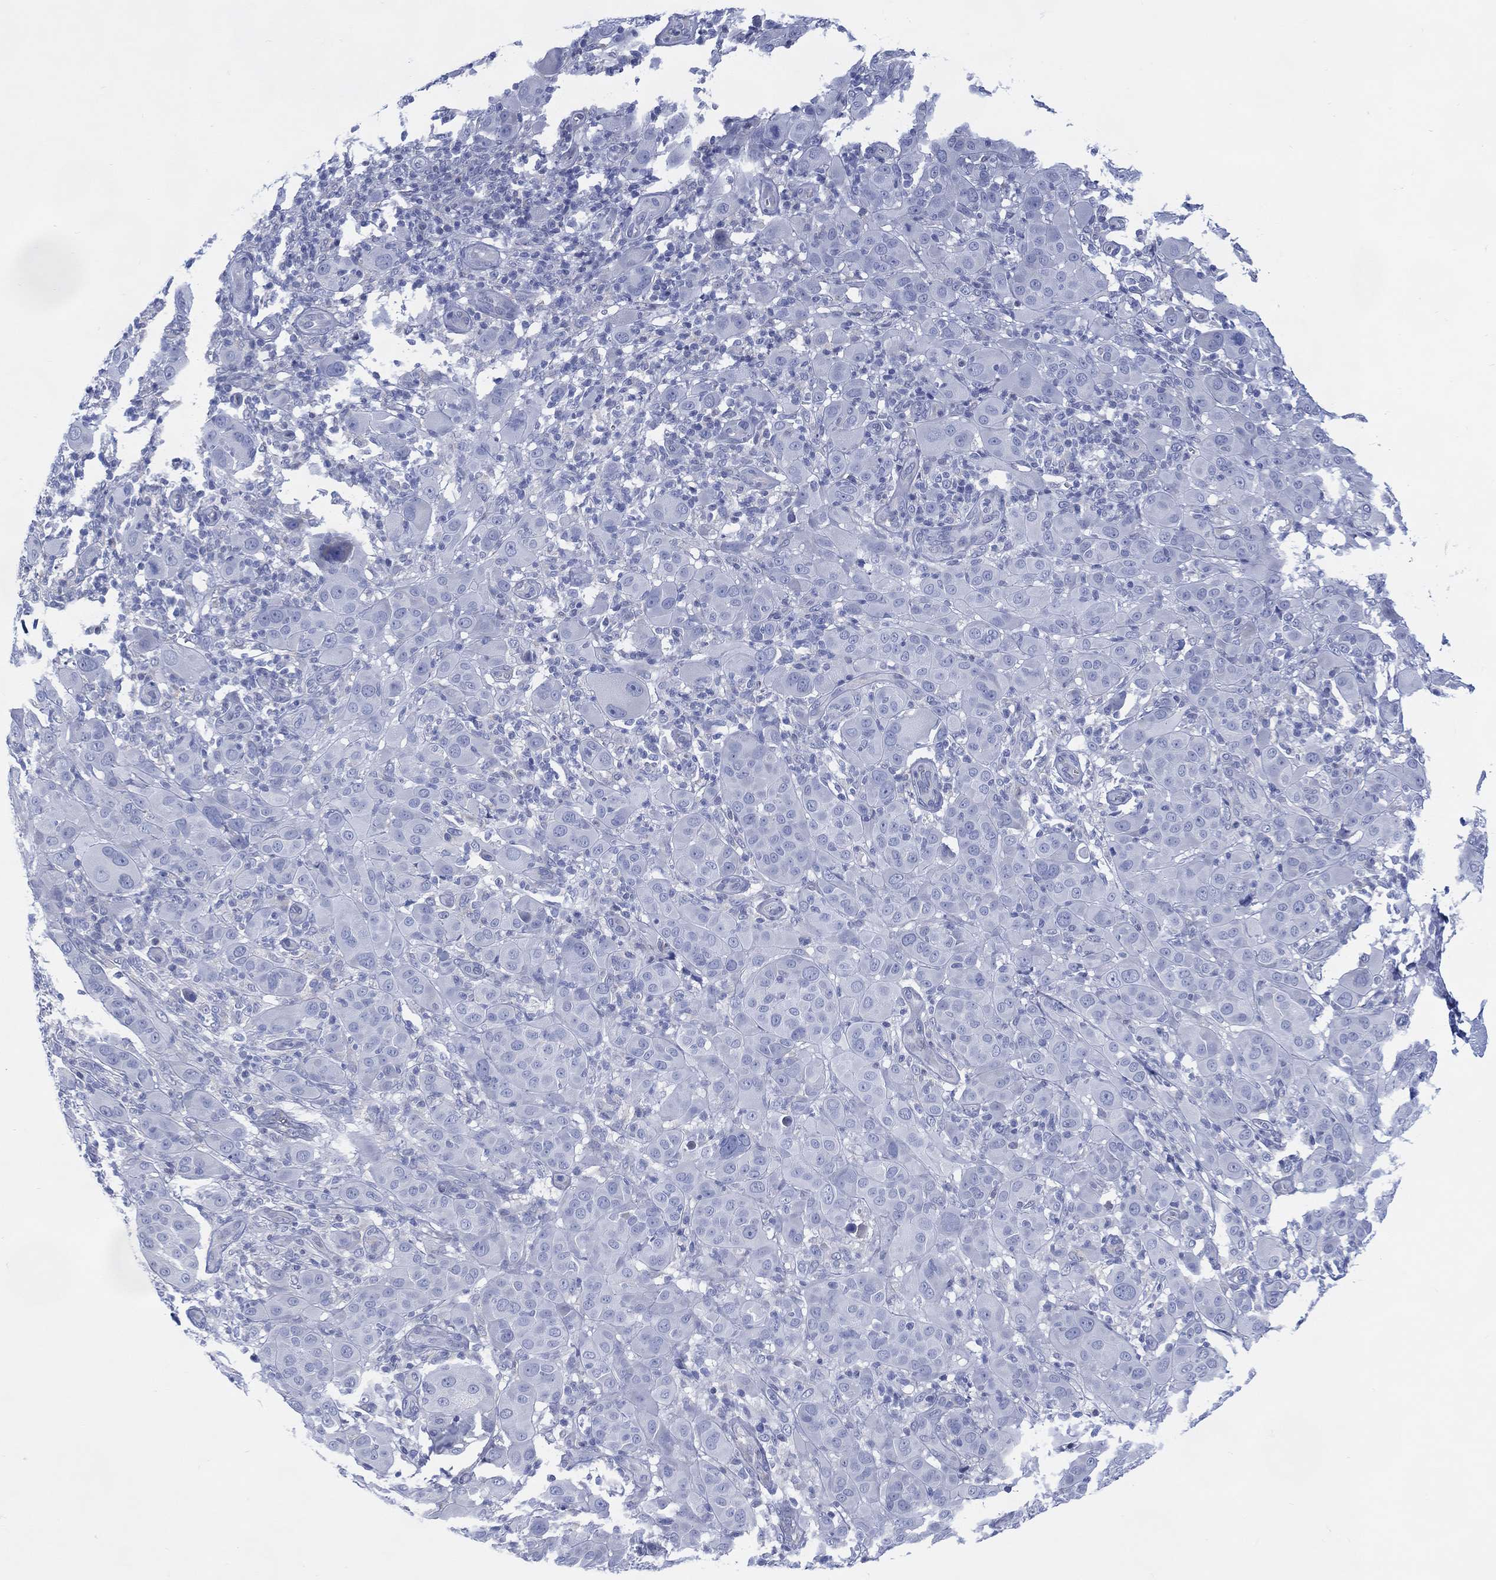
{"staining": {"intensity": "negative", "quantity": "none", "location": "none"}, "tissue": "melanoma", "cell_type": "Tumor cells", "image_type": "cancer", "snomed": [{"axis": "morphology", "description": "Malignant melanoma, NOS"}, {"axis": "topography", "description": "Skin"}], "caption": "The micrograph exhibits no staining of tumor cells in melanoma. (DAB (3,3'-diaminobenzidine) immunohistochemistry (IHC), high magnification).", "gene": "DDI1", "patient": {"sex": "female", "age": 87}}